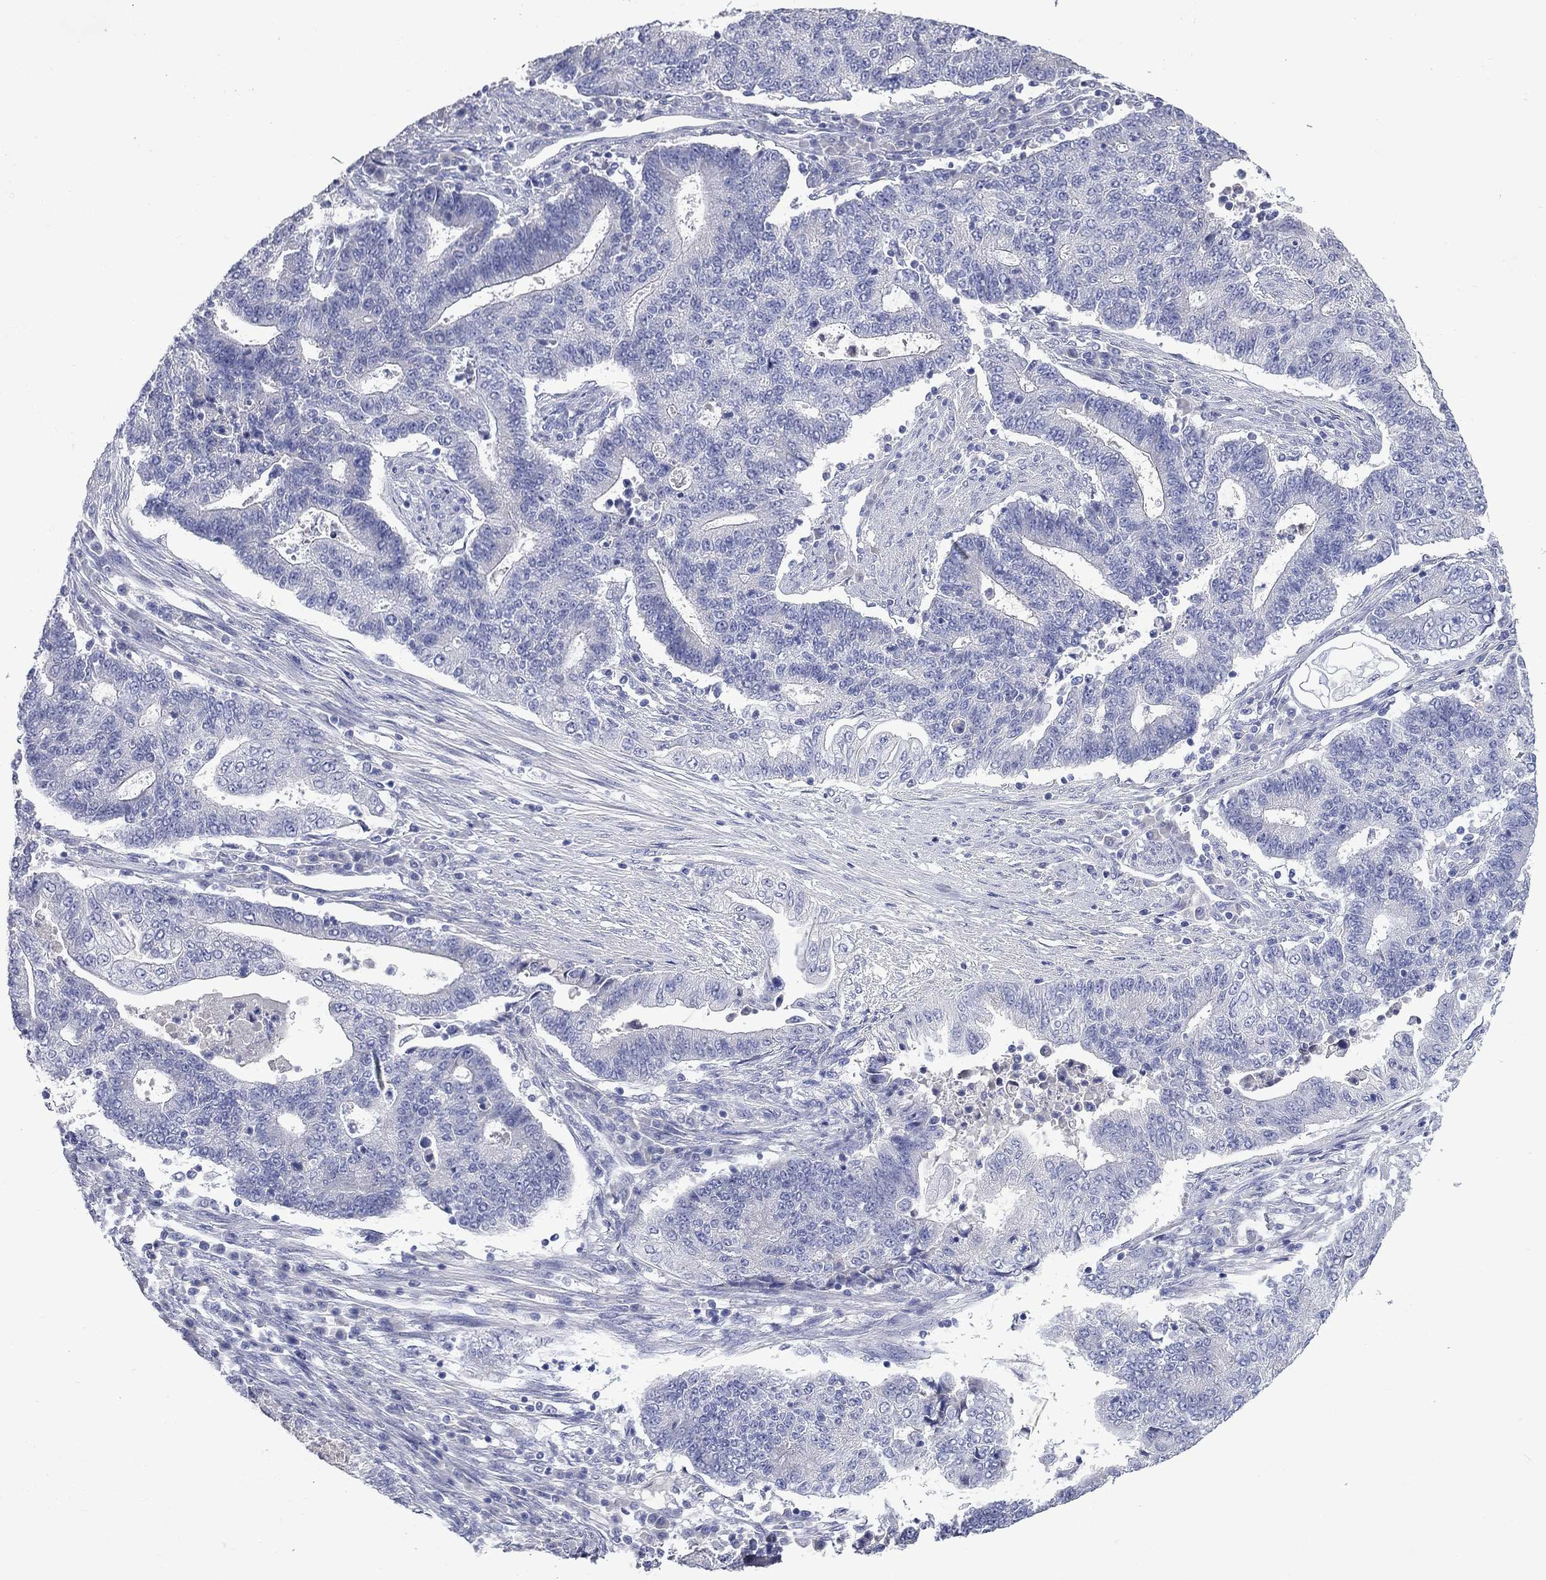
{"staining": {"intensity": "negative", "quantity": "none", "location": "none"}, "tissue": "endometrial cancer", "cell_type": "Tumor cells", "image_type": "cancer", "snomed": [{"axis": "morphology", "description": "Adenocarcinoma, NOS"}, {"axis": "topography", "description": "Uterus"}, {"axis": "topography", "description": "Endometrium"}], "caption": "Endometrial adenocarcinoma stained for a protein using IHC exhibits no staining tumor cells.", "gene": "UNC119B", "patient": {"sex": "female", "age": 54}}